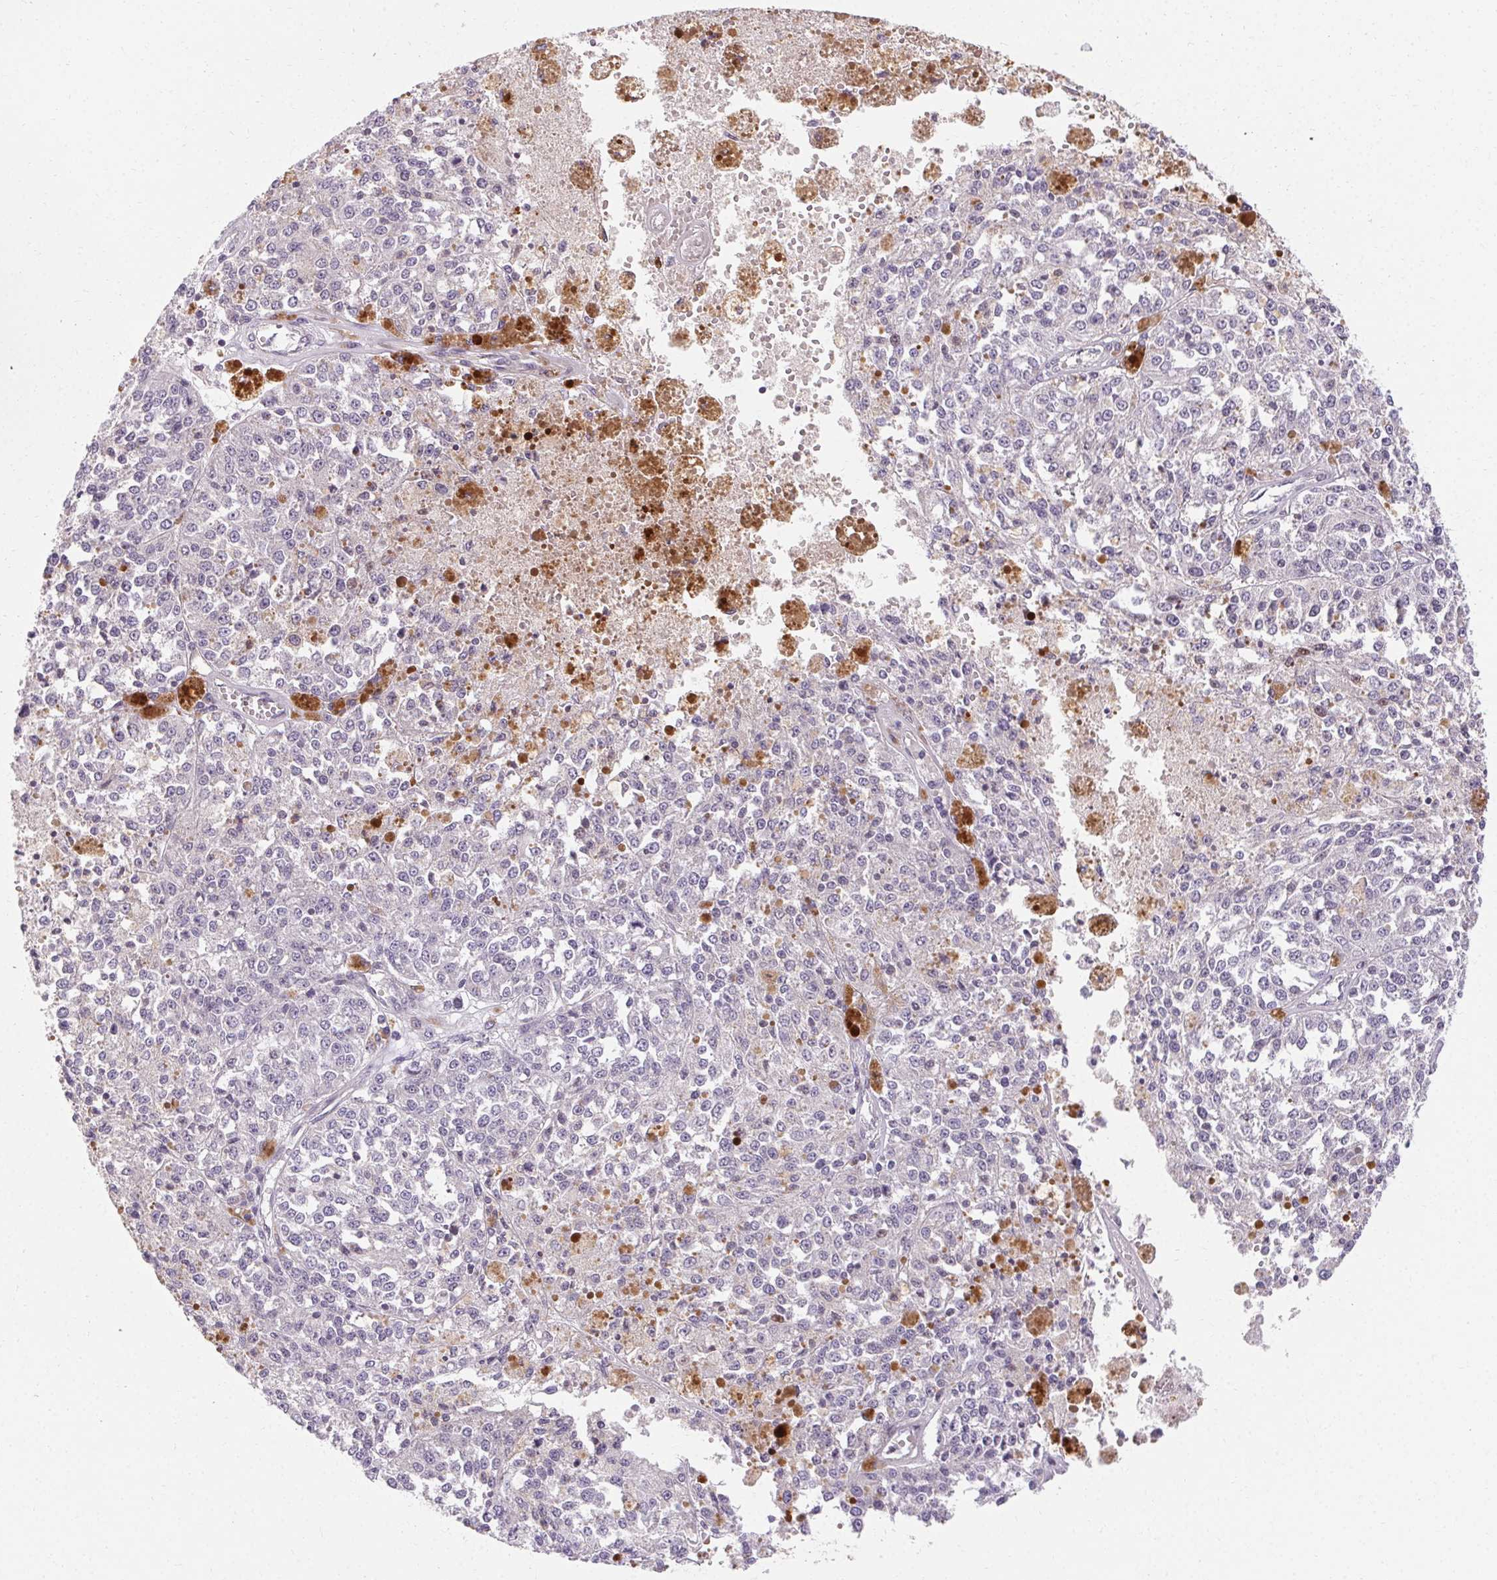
{"staining": {"intensity": "negative", "quantity": "none", "location": "none"}, "tissue": "melanoma", "cell_type": "Tumor cells", "image_type": "cancer", "snomed": [{"axis": "morphology", "description": "Malignant melanoma, Metastatic site"}, {"axis": "topography", "description": "Lymph node"}], "caption": "Micrograph shows no protein expression in tumor cells of melanoma tissue.", "gene": "TMEM52B", "patient": {"sex": "female", "age": 64}}